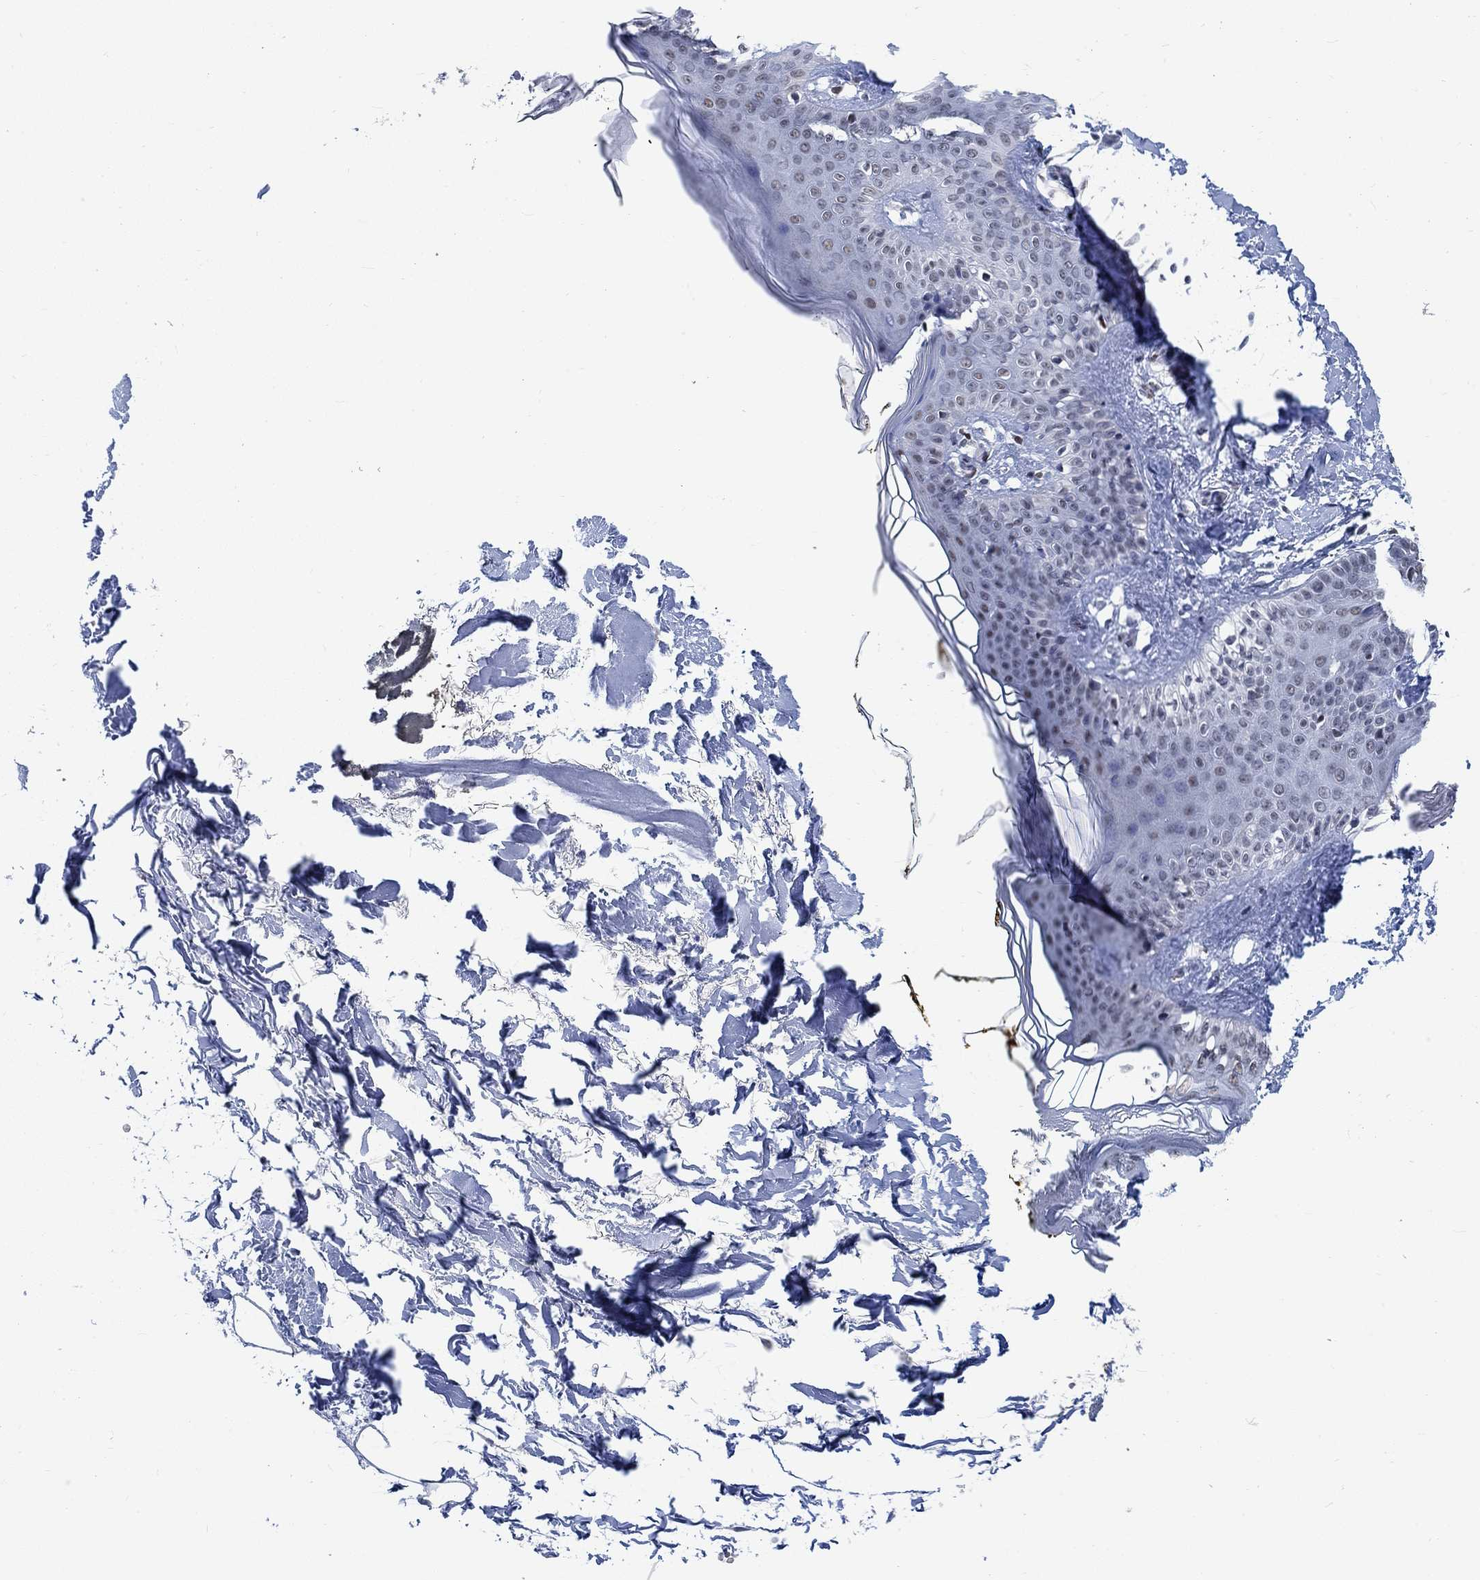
{"staining": {"intensity": "negative", "quantity": "none", "location": "none"}, "tissue": "skin", "cell_type": "Fibroblasts", "image_type": "normal", "snomed": [{"axis": "morphology", "description": "Normal tissue, NOS"}, {"axis": "topography", "description": "Skin"}], "caption": "Photomicrograph shows no significant protein expression in fibroblasts of unremarkable skin.", "gene": "KCNH8", "patient": {"sex": "female", "age": 34}}